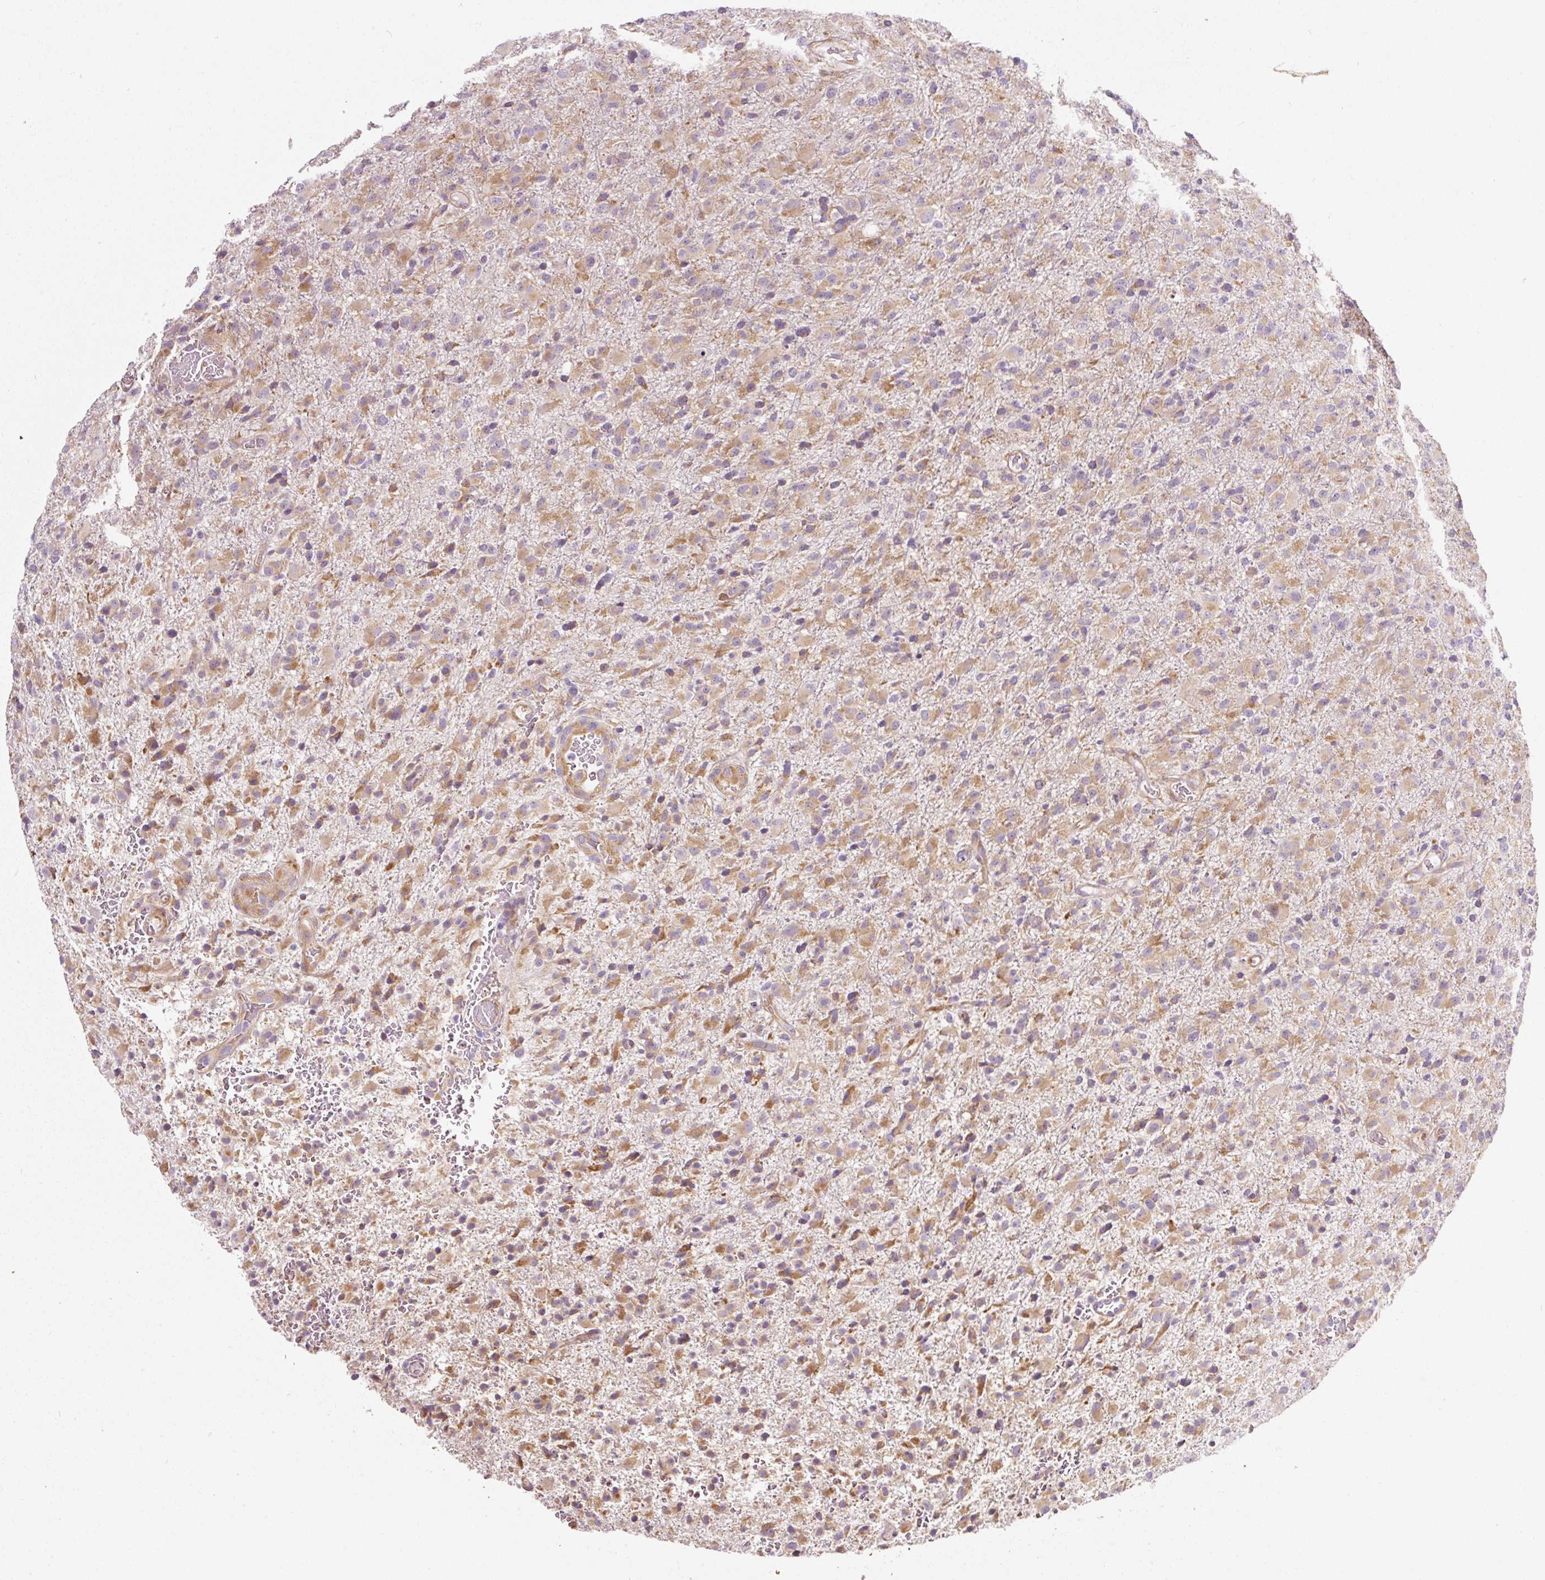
{"staining": {"intensity": "moderate", "quantity": "25%-75%", "location": "cytoplasmic/membranous"}, "tissue": "glioma", "cell_type": "Tumor cells", "image_type": "cancer", "snomed": [{"axis": "morphology", "description": "Glioma, malignant, Low grade"}, {"axis": "topography", "description": "Brain"}], "caption": "A medium amount of moderate cytoplasmic/membranous positivity is present in approximately 25%-75% of tumor cells in malignant glioma (low-grade) tissue.", "gene": "RPL10A", "patient": {"sex": "male", "age": 65}}